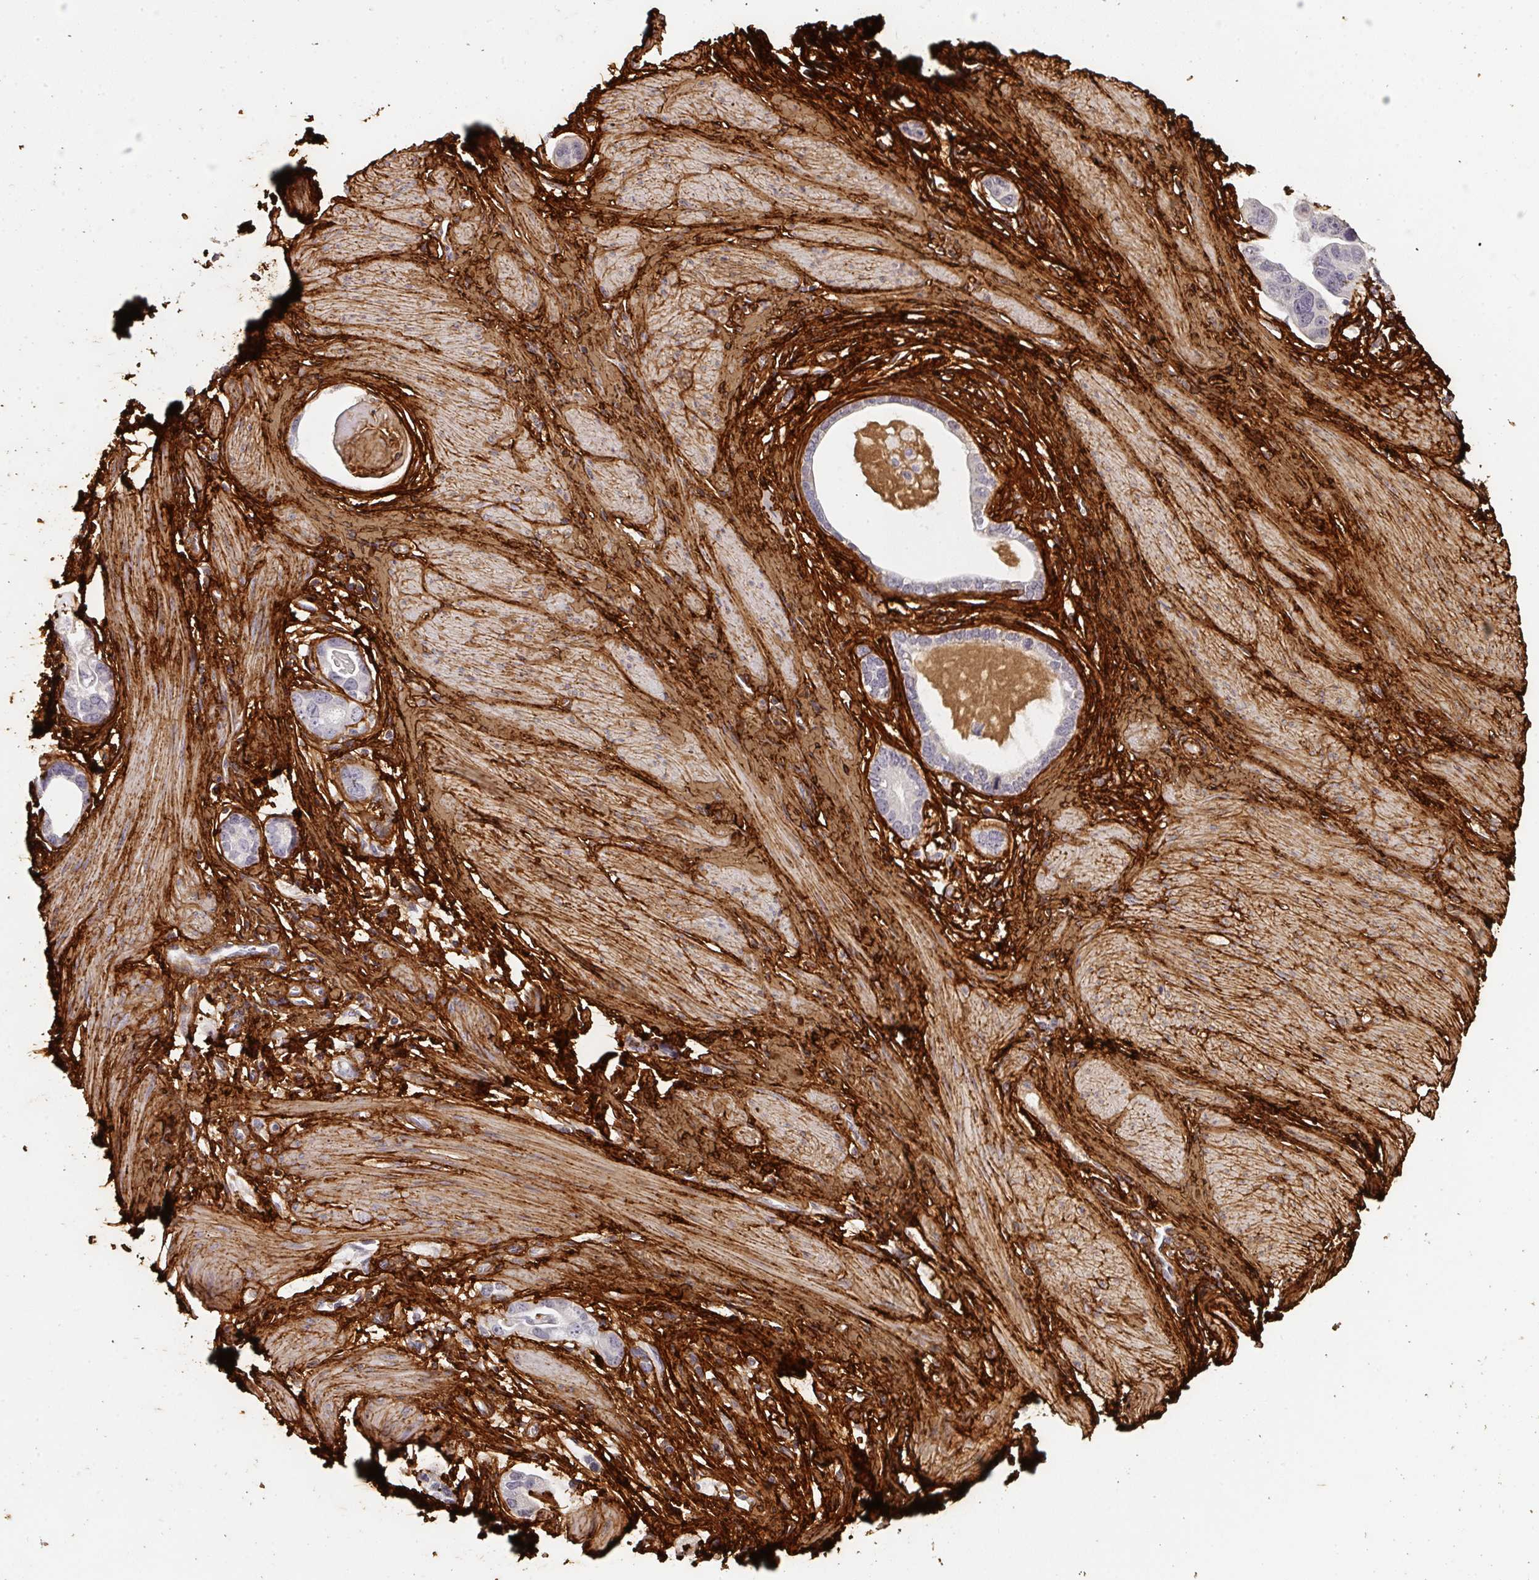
{"staining": {"intensity": "negative", "quantity": "none", "location": "none"}, "tissue": "stomach cancer", "cell_type": "Tumor cells", "image_type": "cancer", "snomed": [{"axis": "morphology", "description": "Adenocarcinoma, NOS"}, {"axis": "topography", "description": "Stomach, lower"}], "caption": "An image of stomach adenocarcinoma stained for a protein demonstrates no brown staining in tumor cells. (DAB (3,3'-diaminobenzidine) immunohistochemistry visualized using brightfield microscopy, high magnification).", "gene": "COL3A1", "patient": {"sex": "female", "age": 93}}